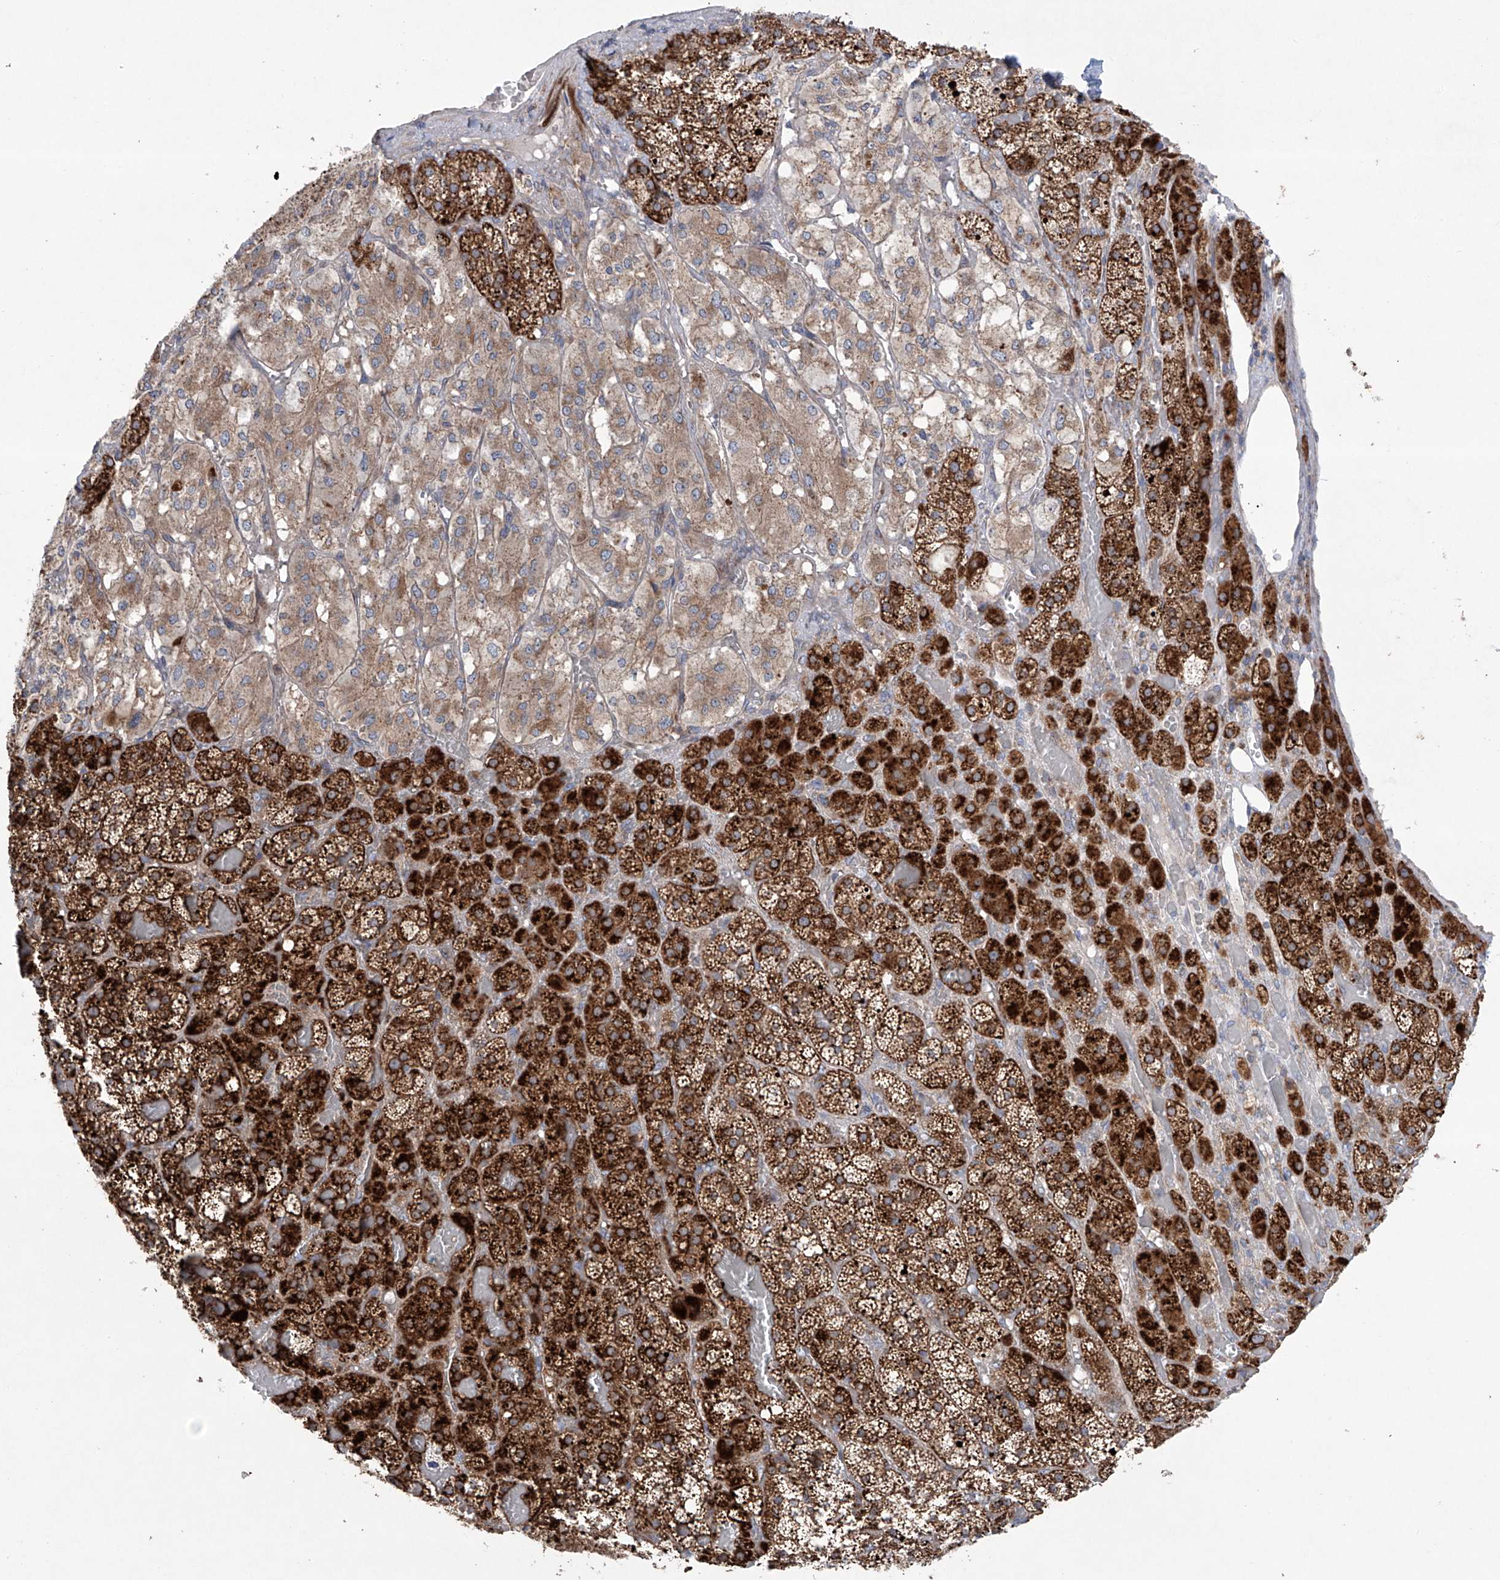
{"staining": {"intensity": "strong", "quantity": ">75%", "location": "cytoplasmic/membranous"}, "tissue": "adrenal gland", "cell_type": "Glandular cells", "image_type": "normal", "snomed": [{"axis": "morphology", "description": "Normal tissue, NOS"}, {"axis": "topography", "description": "Adrenal gland"}], "caption": "Protein staining reveals strong cytoplasmic/membranous staining in about >75% of glandular cells in benign adrenal gland. The staining was performed using DAB (3,3'-diaminobenzidine), with brown indicating positive protein expression. Nuclei are stained blue with hematoxylin.", "gene": "KLC4", "patient": {"sex": "female", "age": 59}}